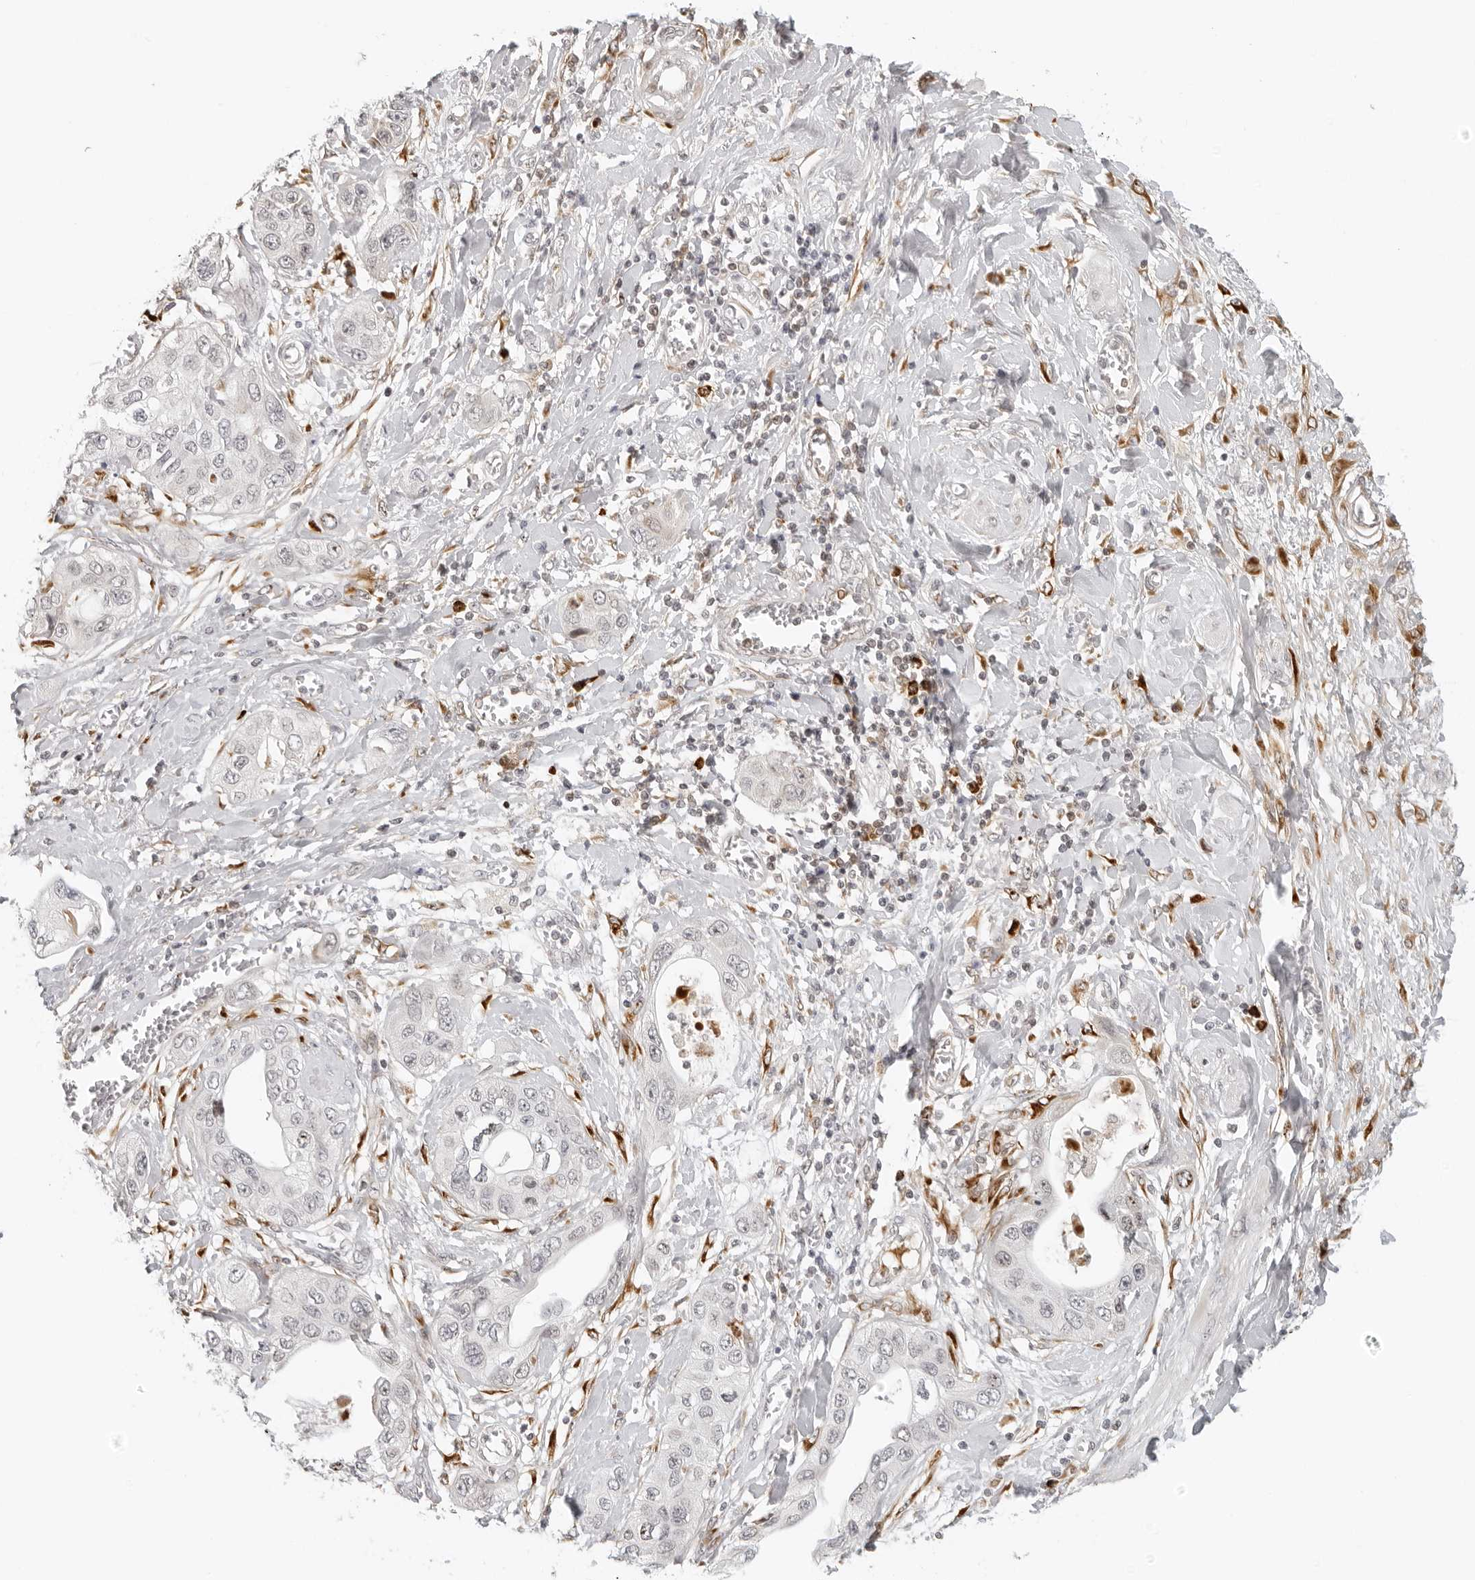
{"staining": {"intensity": "negative", "quantity": "none", "location": "none"}, "tissue": "pancreatic cancer", "cell_type": "Tumor cells", "image_type": "cancer", "snomed": [{"axis": "morphology", "description": "Adenocarcinoma, NOS"}, {"axis": "topography", "description": "Pancreas"}], "caption": "Immunohistochemistry of pancreatic adenocarcinoma exhibits no expression in tumor cells. Nuclei are stained in blue.", "gene": "ZNF678", "patient": {"sex": "female", "age": 70}}